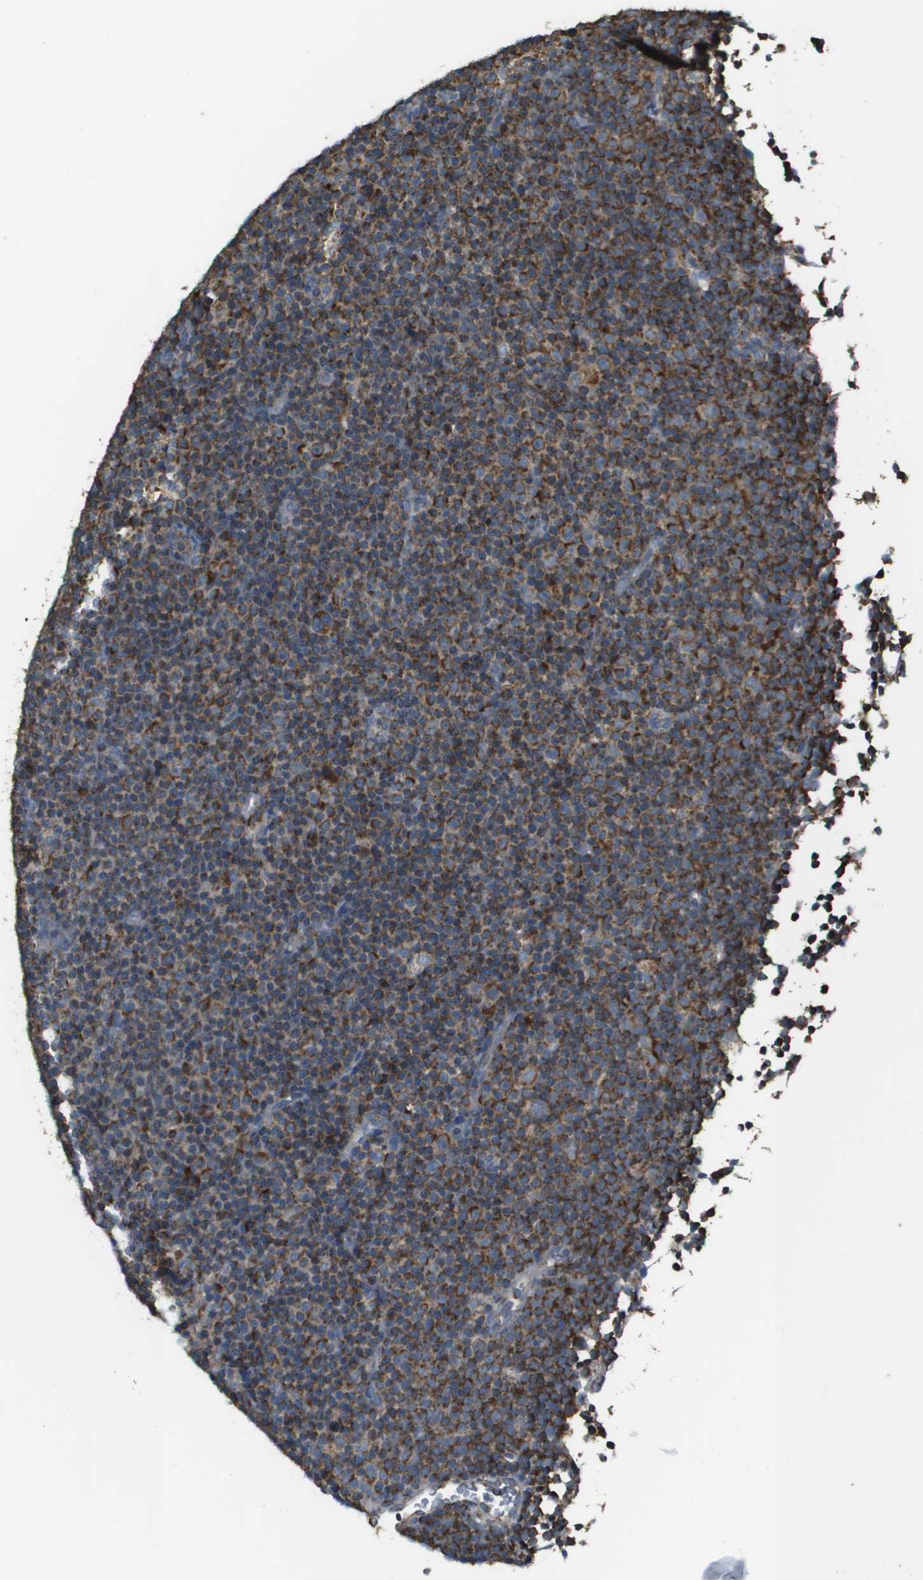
{"staining": {"intensity": "strong", "quantity": "25%-75%", "location": "cytoplasmic/membranous"}, "tissue": "lymphoma", "cell_type": "Tumor cells", "image_type": "cancer", "snomed": [{"axis": "morphology", "description": "Malignant lymphoma, non-Hodgkin's type, Low grade"}, {"axis": "topography", "description": "Lymph node"}], "caption": "Malignant lymphoma, non-Hodgkin's type (low-grade) was stained to show a protein in brown. There is high levels of strong cytoplasmic/membranous expression in approximately 25%-75% of tumor cells.", "gene": "FH", "patient": {"sex": "female", "age": 67}}